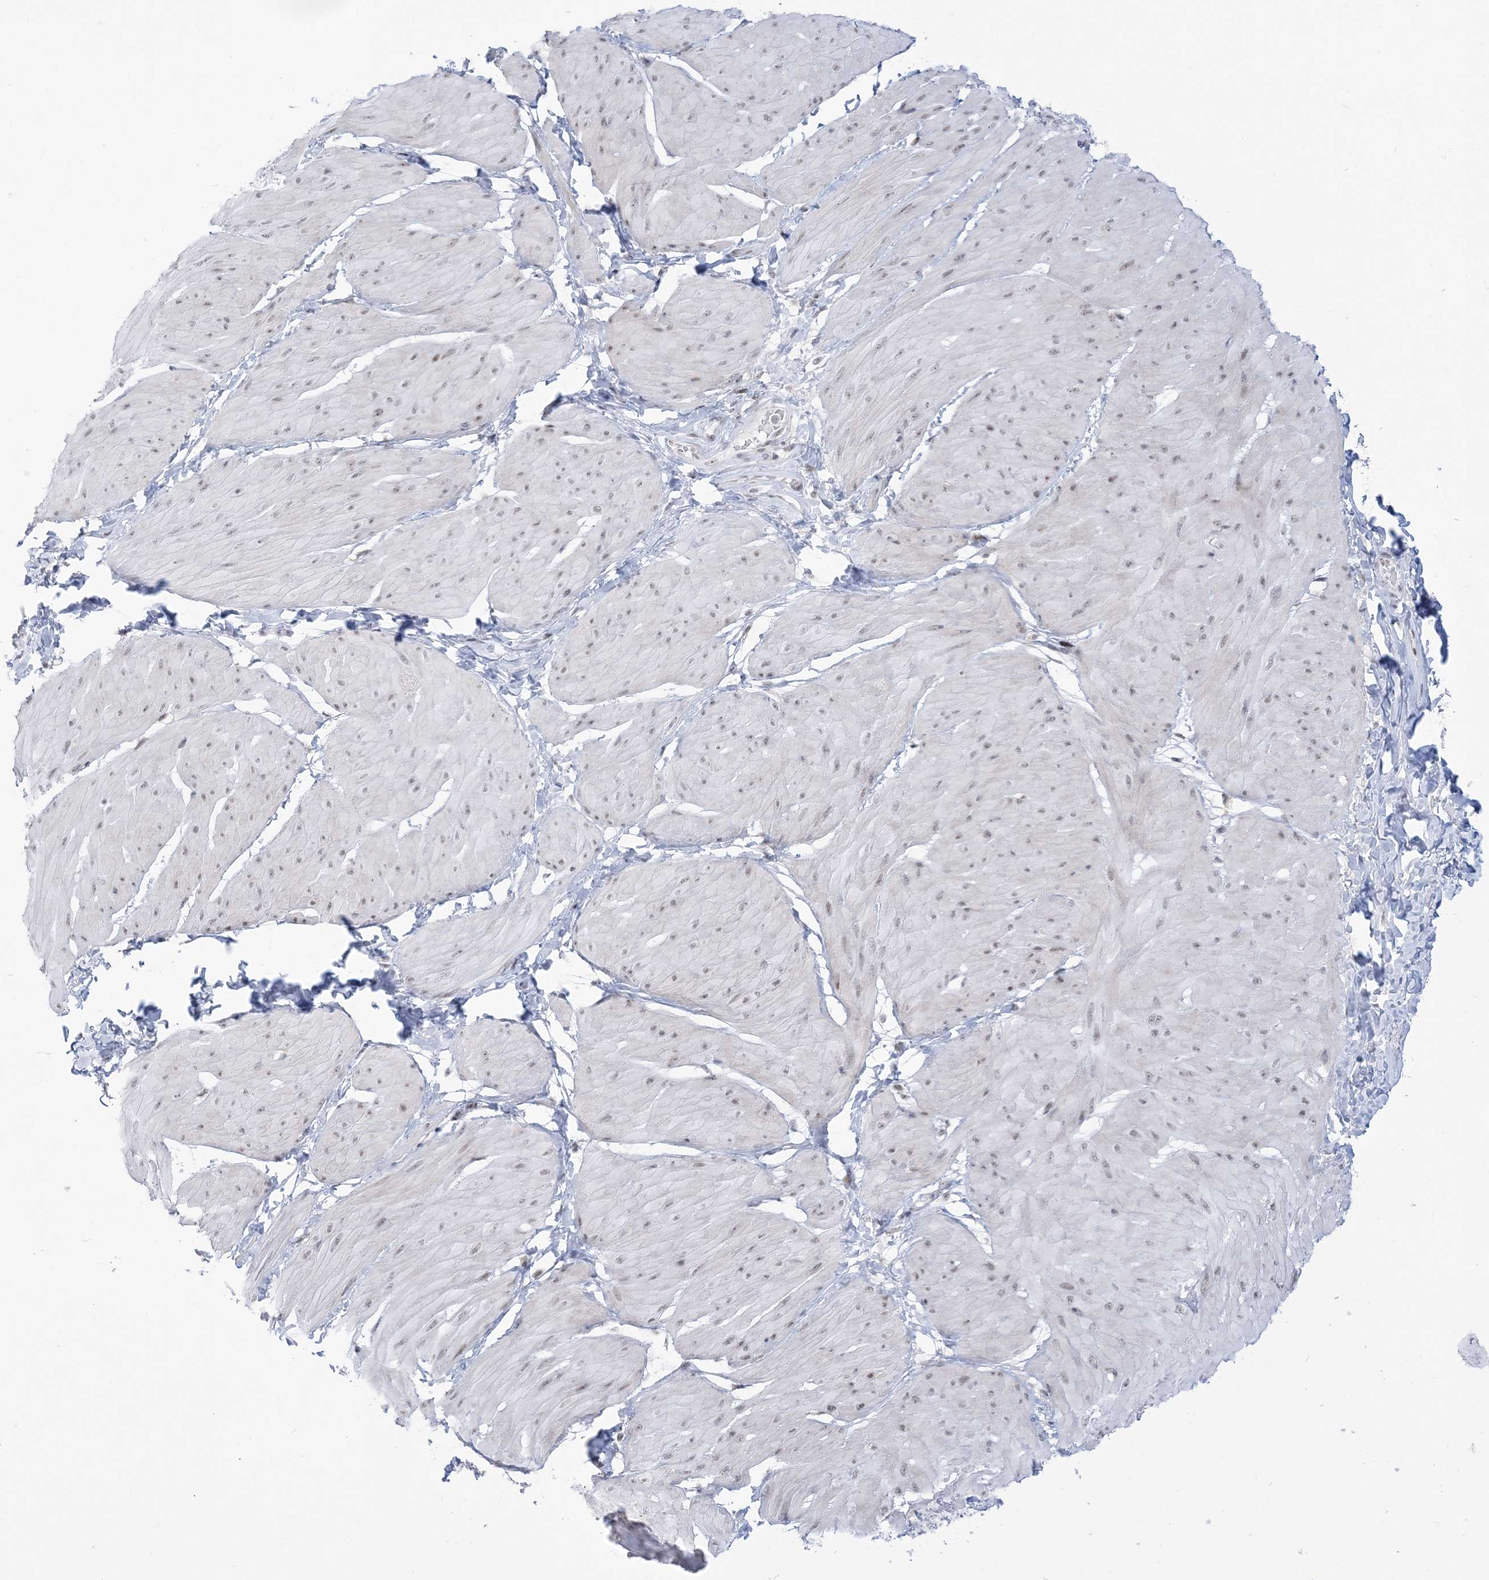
{"staining": {"intensity": "weak", "quantity": "25%-75%", "location": "nuclear"}, "tissue": "smooth muscle", "cell_type": "Smooth muscle cells", "image_type": "normal", "snomed": [{"axis": "morphology", "description": "Urothelial carcinoma, High grade"}, {"axis": "topography", "description": "Urinary bladder"}], "caption": "Smooth muscle cells reveal low levels of weak nuclear staining in about 25%-75% of cells in unremarkable smooth muscle.", "gene": "DDX21", "patient": {"sex": "male", "age": 46}}